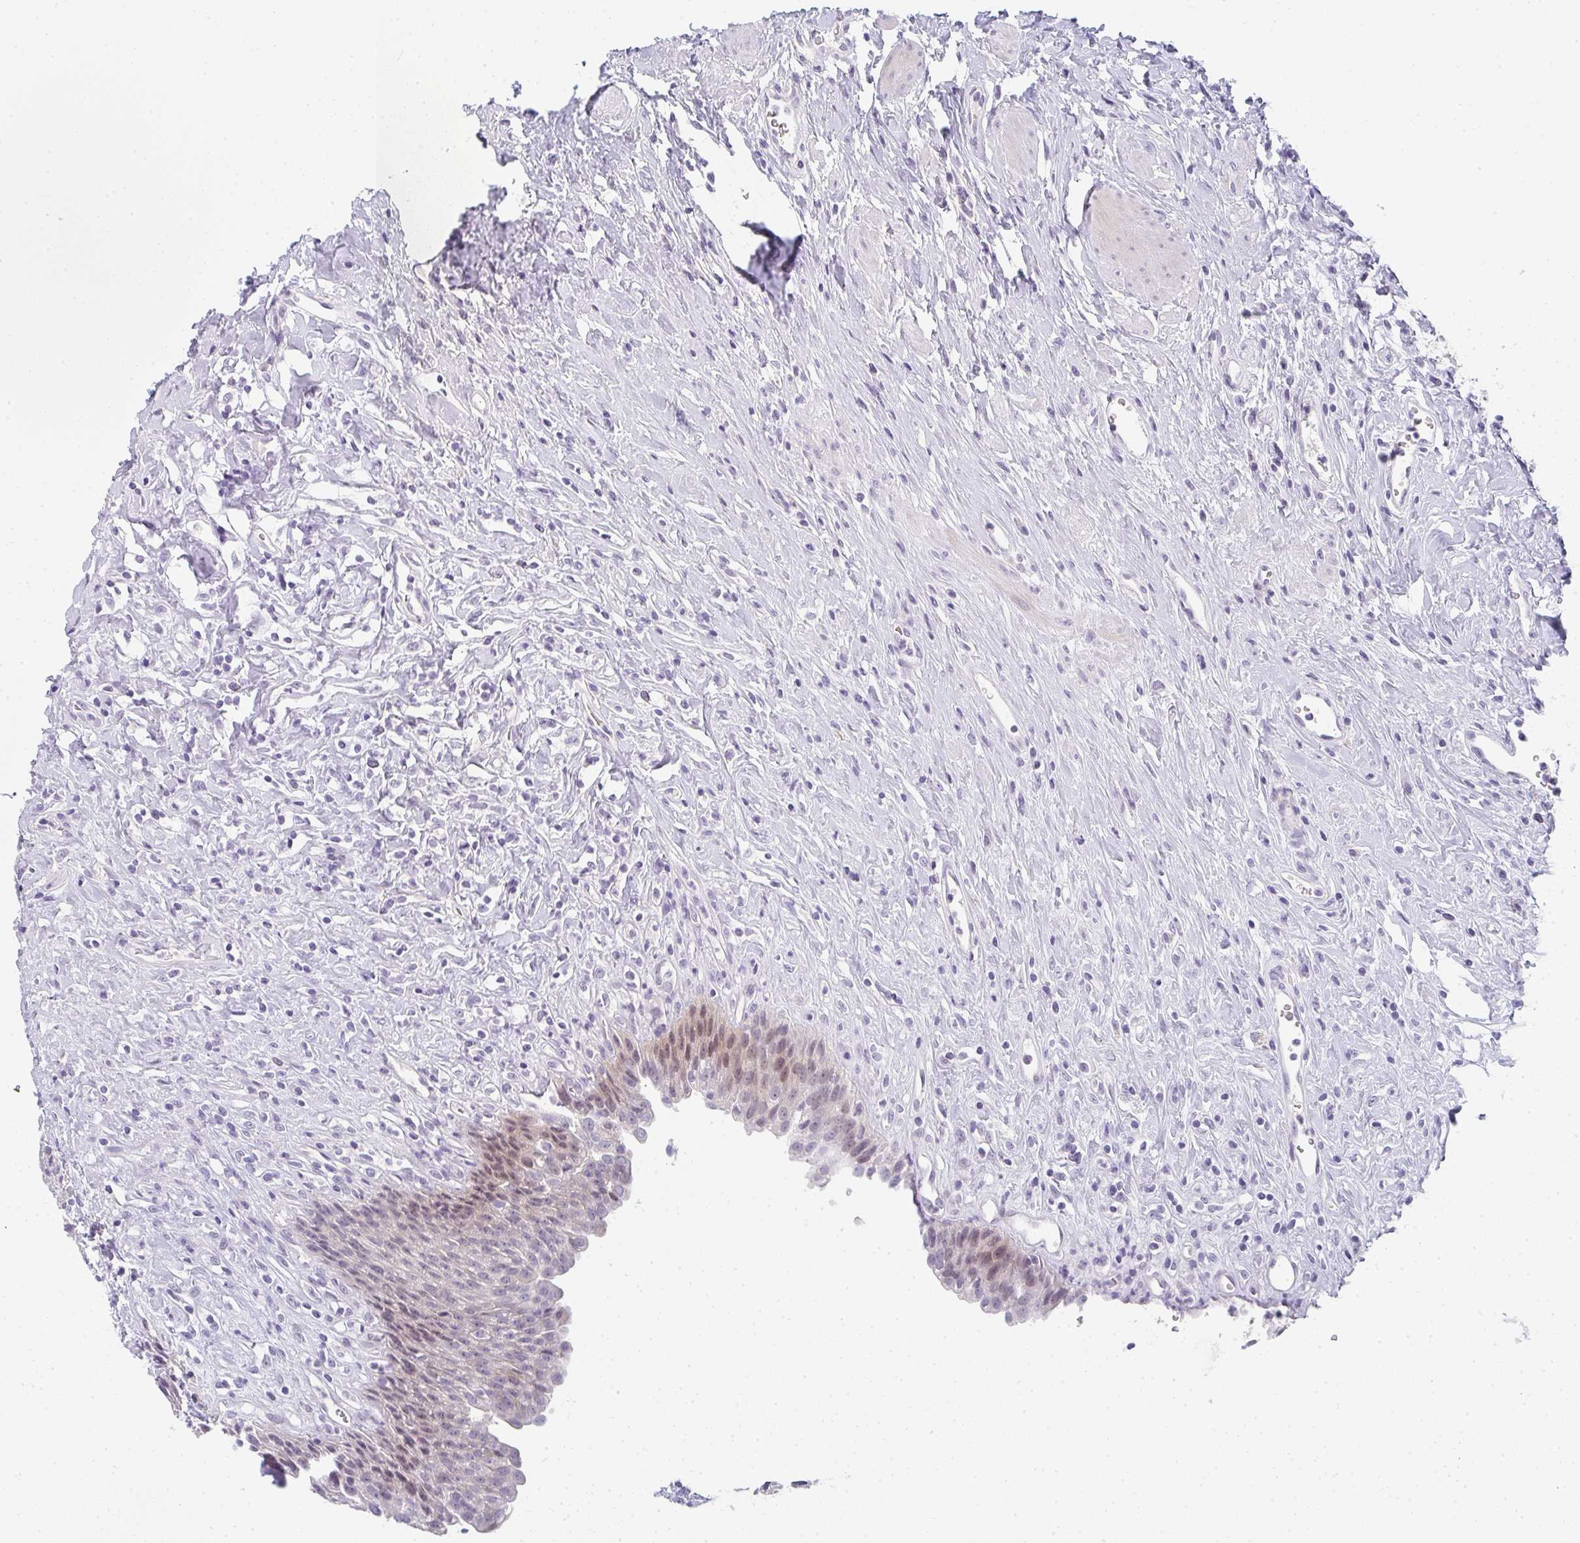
{"staining": {"intensity": "moderate", "quantity": "25%-75%", "location": "cytoplasmic/membranous,nuclear"}, "tissue": "urinary bladder", "cell_type": "Urothelial cells", "image_type": "normal", "snomed": [{"axis": "morphology", "description": "Normal tissue, NOS"}, {"axis": "topography", "description": "Urinary bladder"}], "caption": "Brown immunohistochemical staining in normal human urinary bladder shows moderate cytoplasmic/membranous,nuclear staining in approximately 25%-75% of urothelial cells.", "gene": "NEU2", "patient": {"sex": "female", "age": 56}}